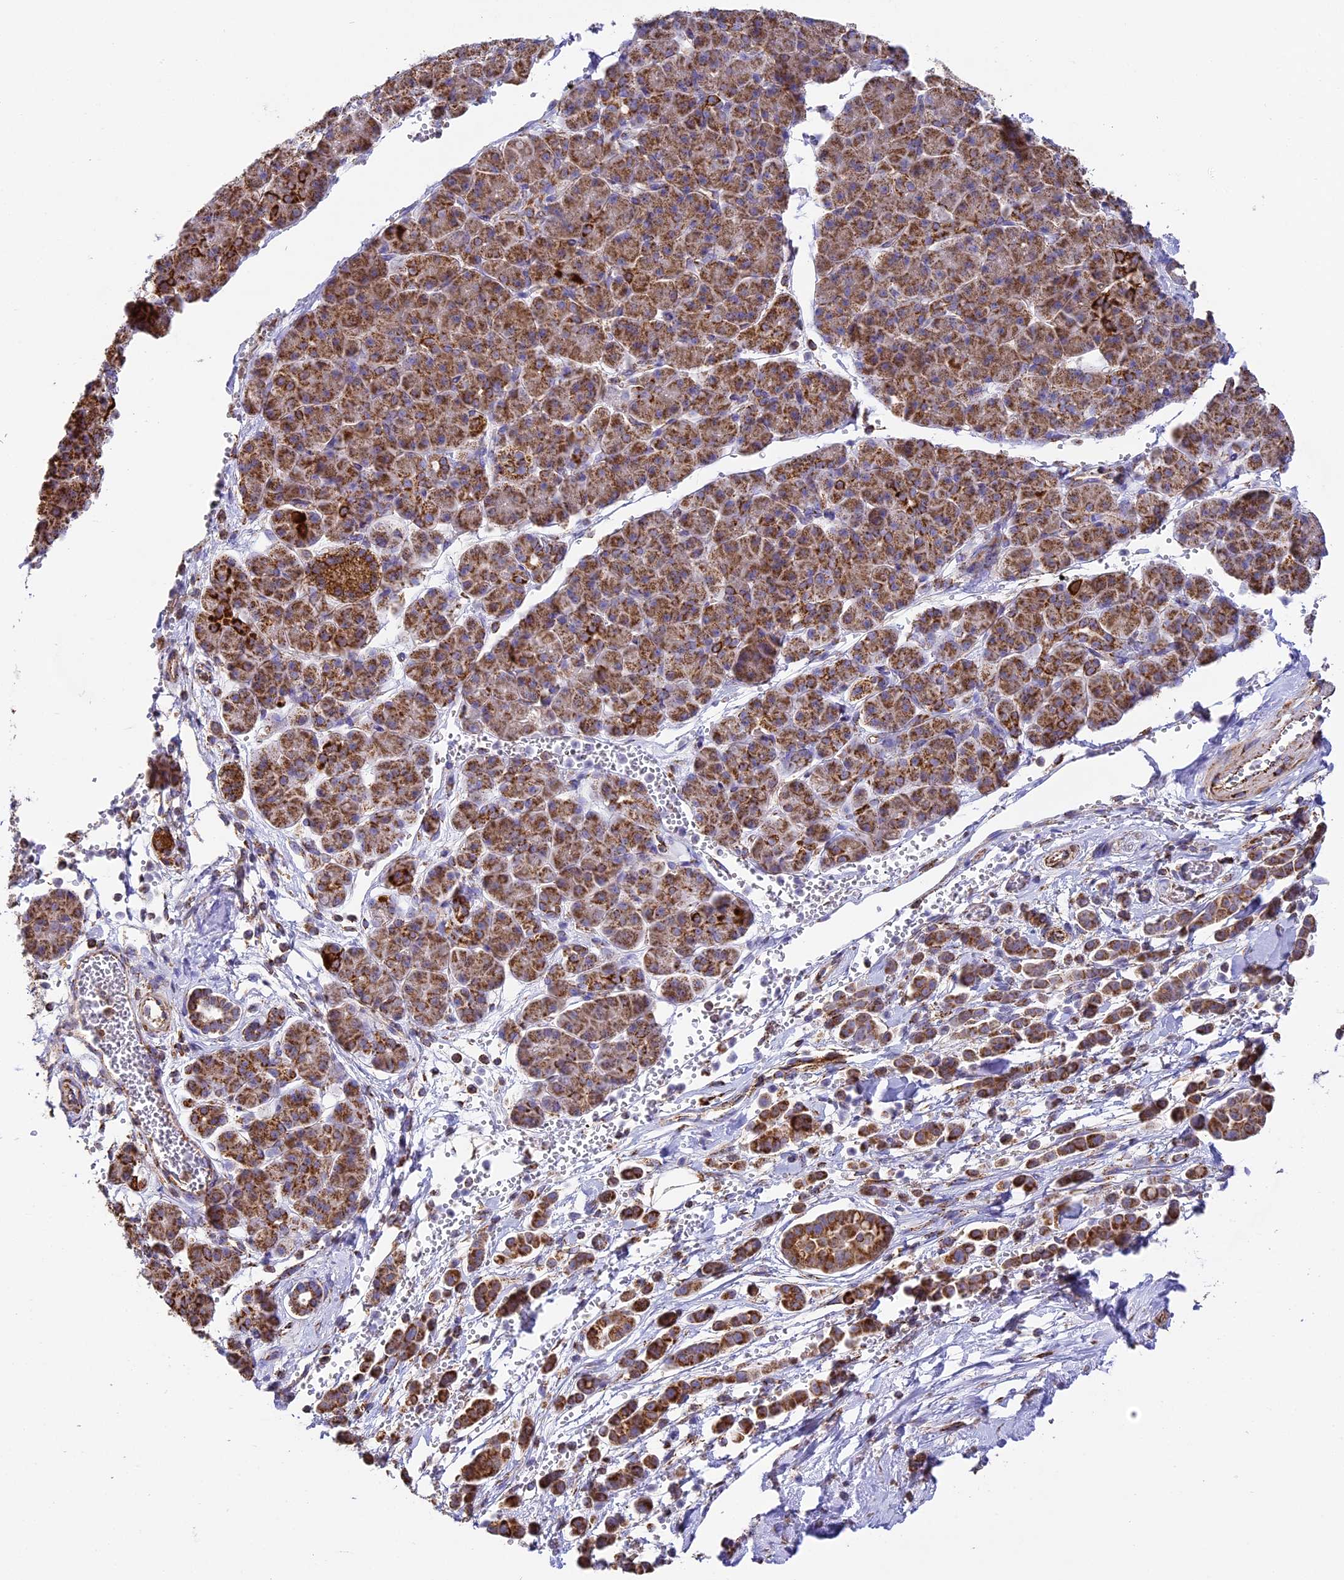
{"staining": {"intensity": "strong", "quantity": ">75%", "location": "cytoplasmic/membranous"}, "tissue": "pancreatic cancer", "cell_type": "Tumor cells", "image_type": "cancer", "snomed": [{"axis": "morphology", "description": "Normal tissue, NOS"}, {"axis": "morphology", "description": "Adenocarcinoma, NOS"}, {"axis": "topography", "description": "Pancreas"}], "caption": "Immunohistochemistry (IHC) of pancreatic cancer (adenocarcinoma) exhibits high levels of strong cytoplasmic/membranous expression in approximately >75% of tumor cells. Nuclei are stained in blue.", "gene": "STK17A", "patient": {"sex": "female", "age": 64}}